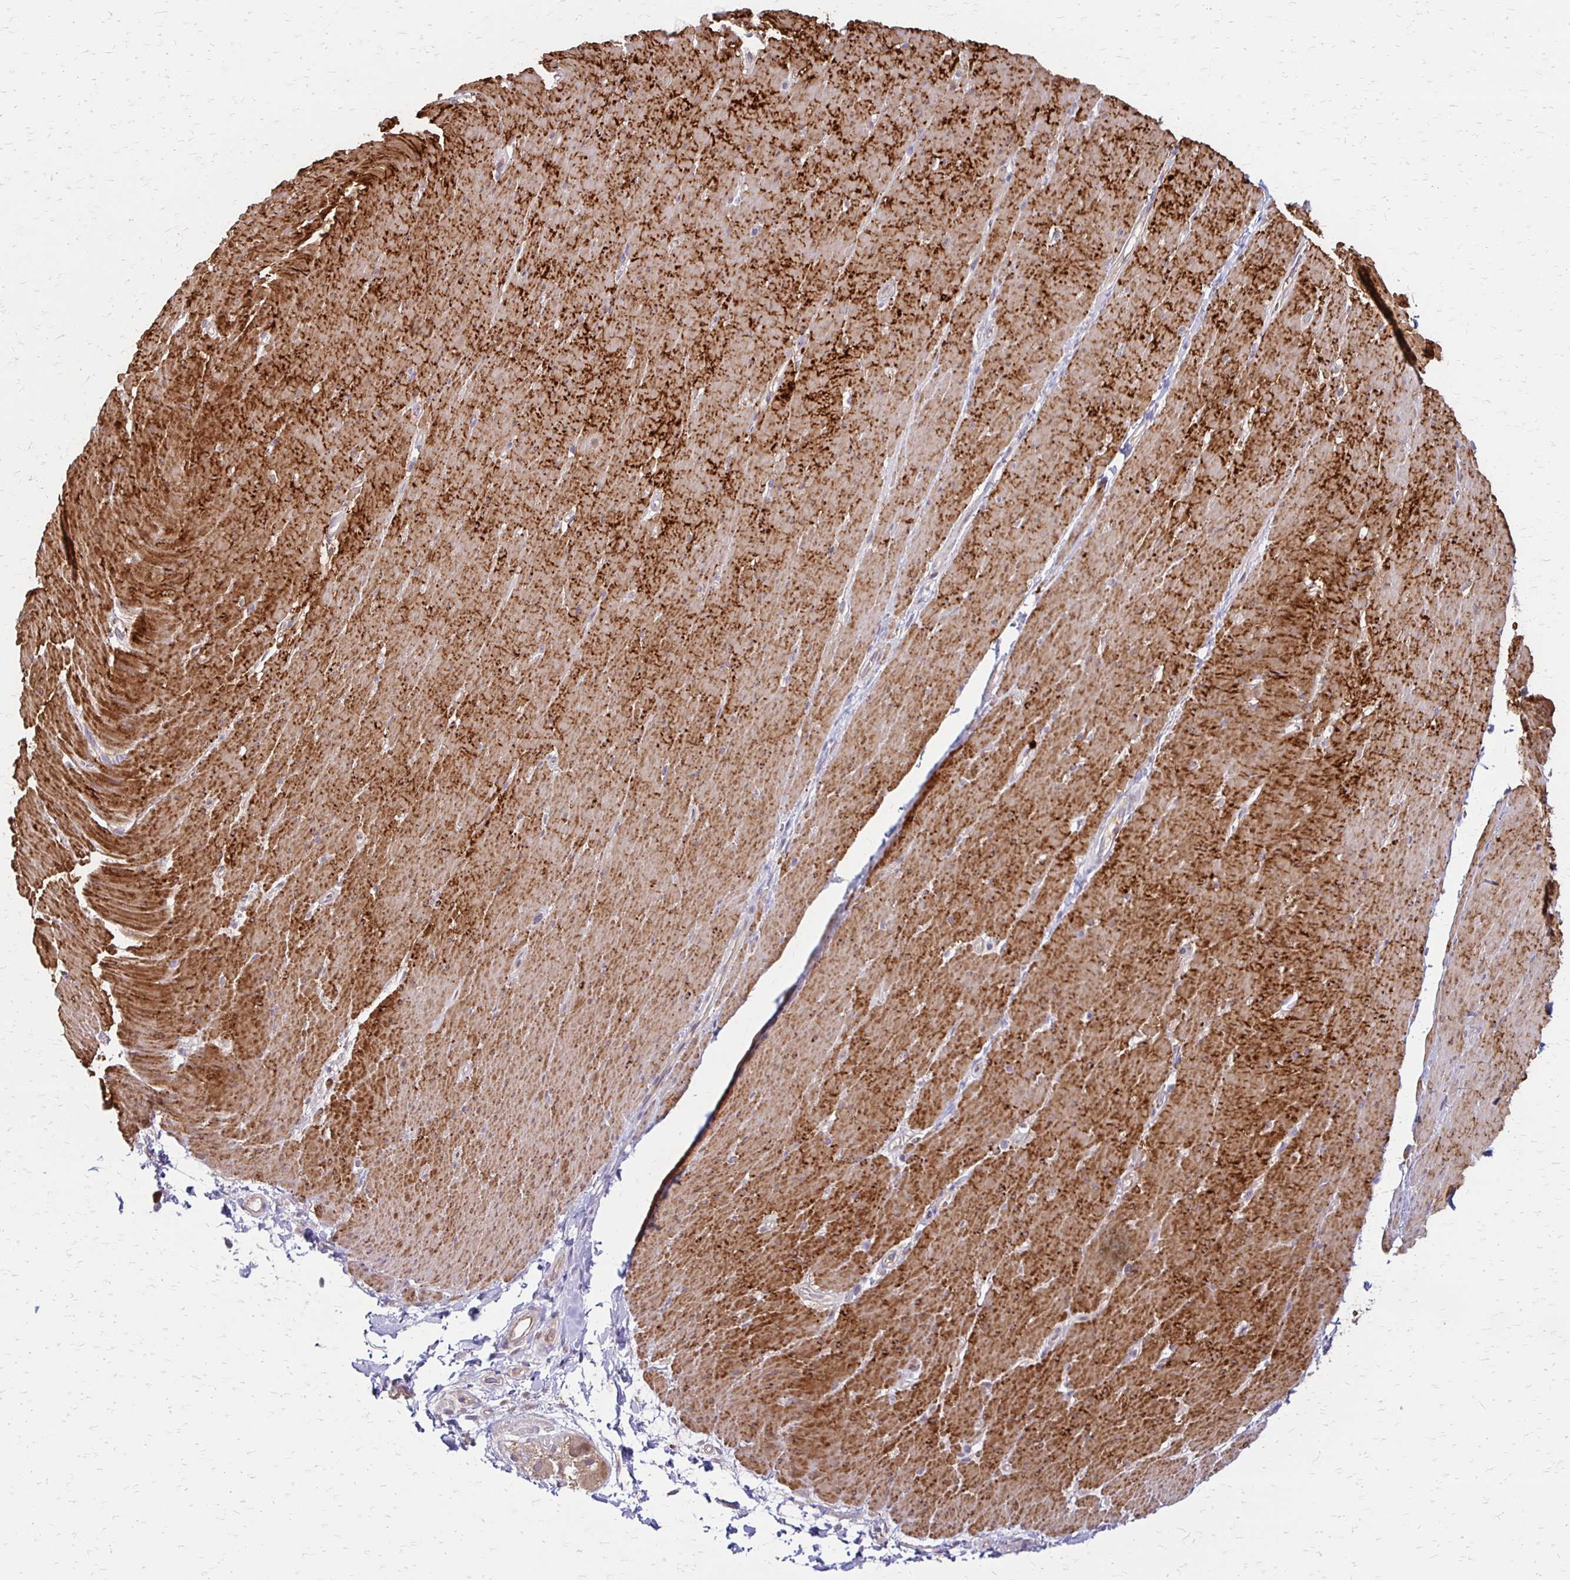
{"staining": {"intensity": "strong", "quantity": ">75%", "location": "cytoplasmic/membranous"}, "tissue": "smooth muscle", "cell_type": "Smooth muscle cells", "image_type": "normal", "snomed": [{"axis": "morphology", "description": "Normal tissue, NOS"}, {"axis": "topography", "description": "Smooth muscle"}, {"axis": "topography", "description": "Rectum"}], "caption": "Protein expression analysis of unremarkable human smooth muscle reveals strong cytoplasmic/membranous expression in approximately >75% of smooth muscle cells. (Brightfield microscopy of DAB IHC at high magnification).", "gene": "CFL2", "patient": {"sex": "male", "age": 53}}